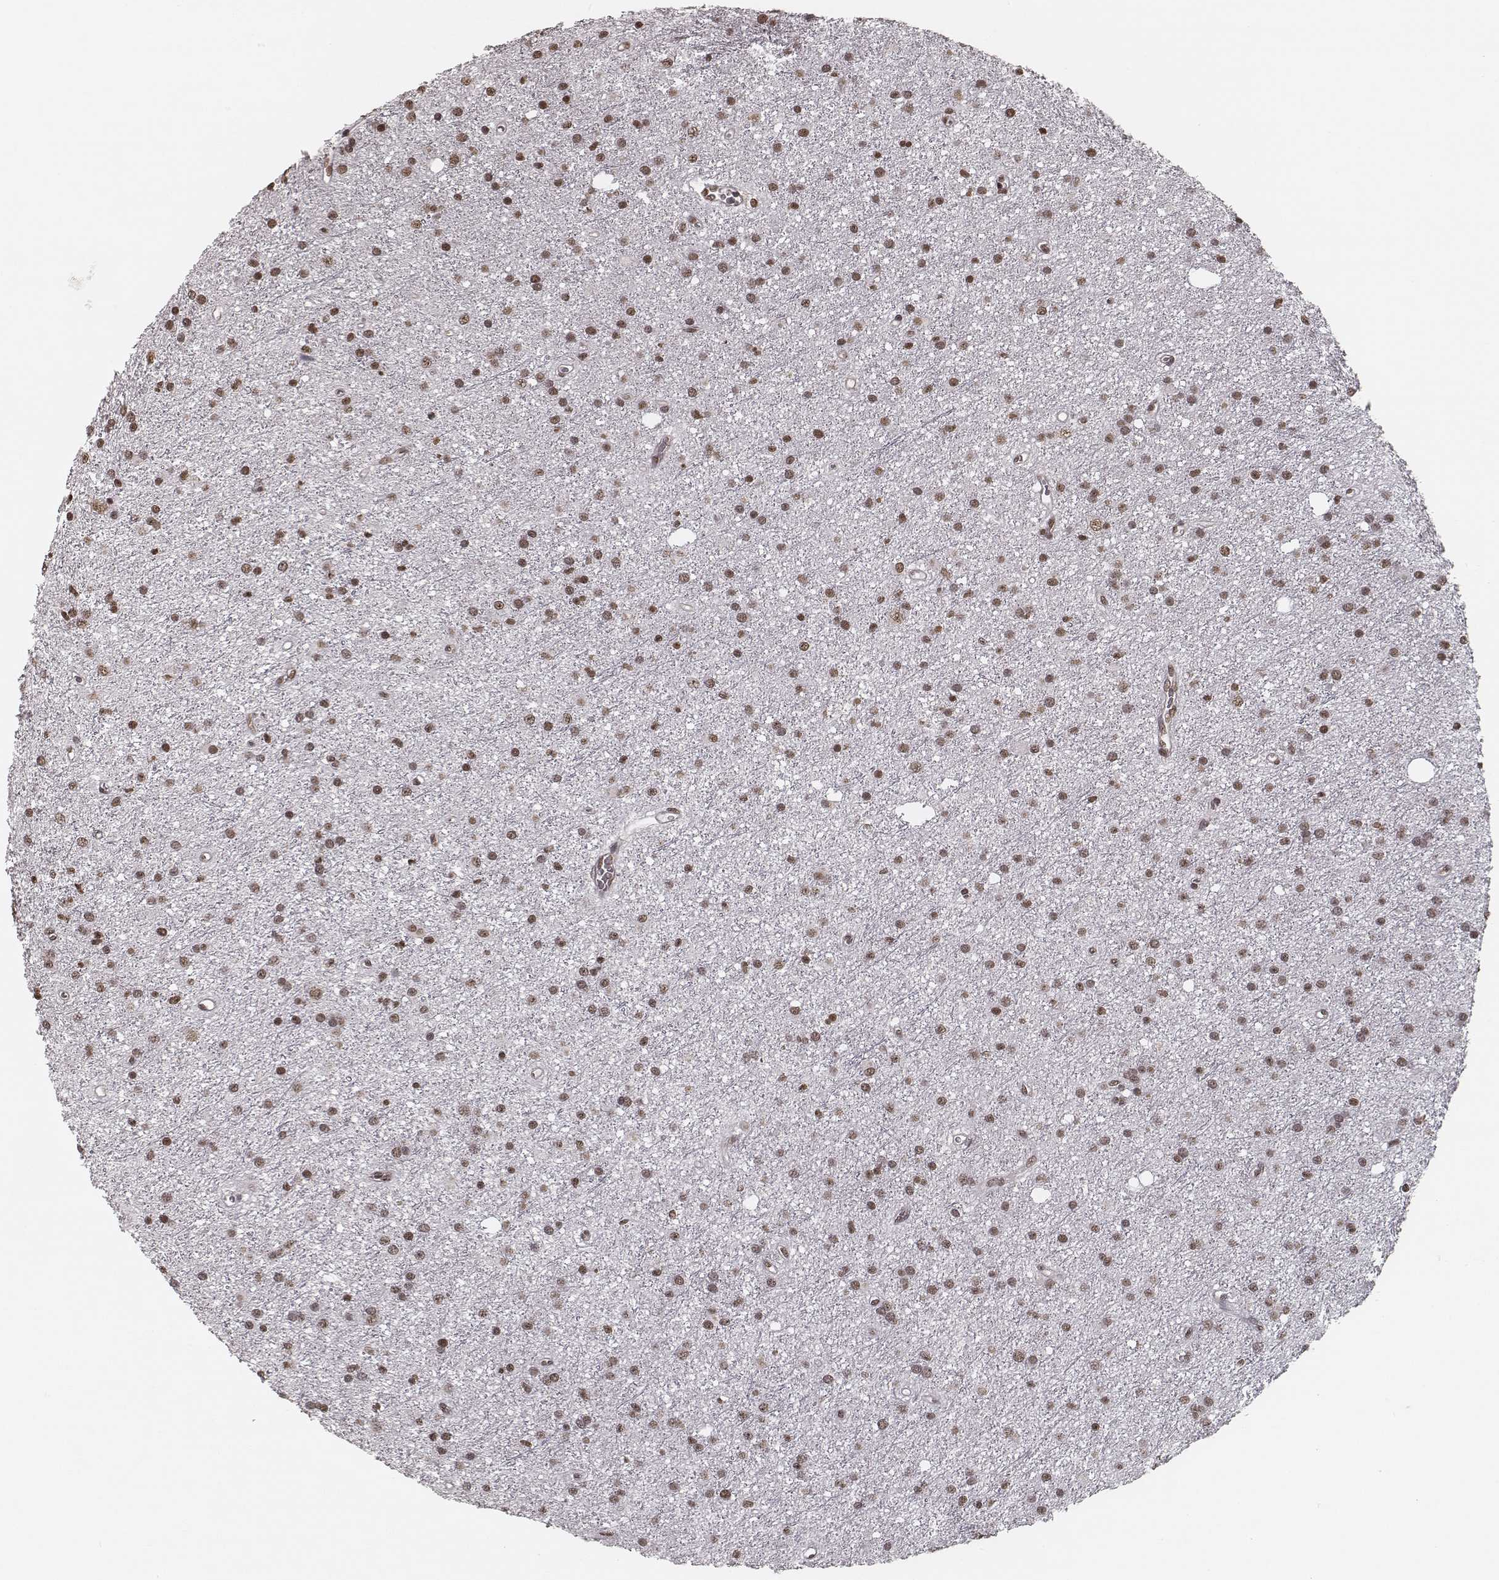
{"staining": {"intensity": "moderate", "quantity": ">75%", "location": "nuclear"}, "tissue": "glioma", "cell_type": "Tumor cells", "image_type": "cancer", "snomed": [{"axis": "morphology", "description": "Glioma, malignant, Low grade"}, {"axis": "topography", "description": "Brain"}], "caption": "Immunohistochemical staining of glioma exhibits medium levels of moderate nuclear expression in approximately >75% of tumor cells.", "gene": "HMGA2", "patient": {"sex": "male", "age": 27}}